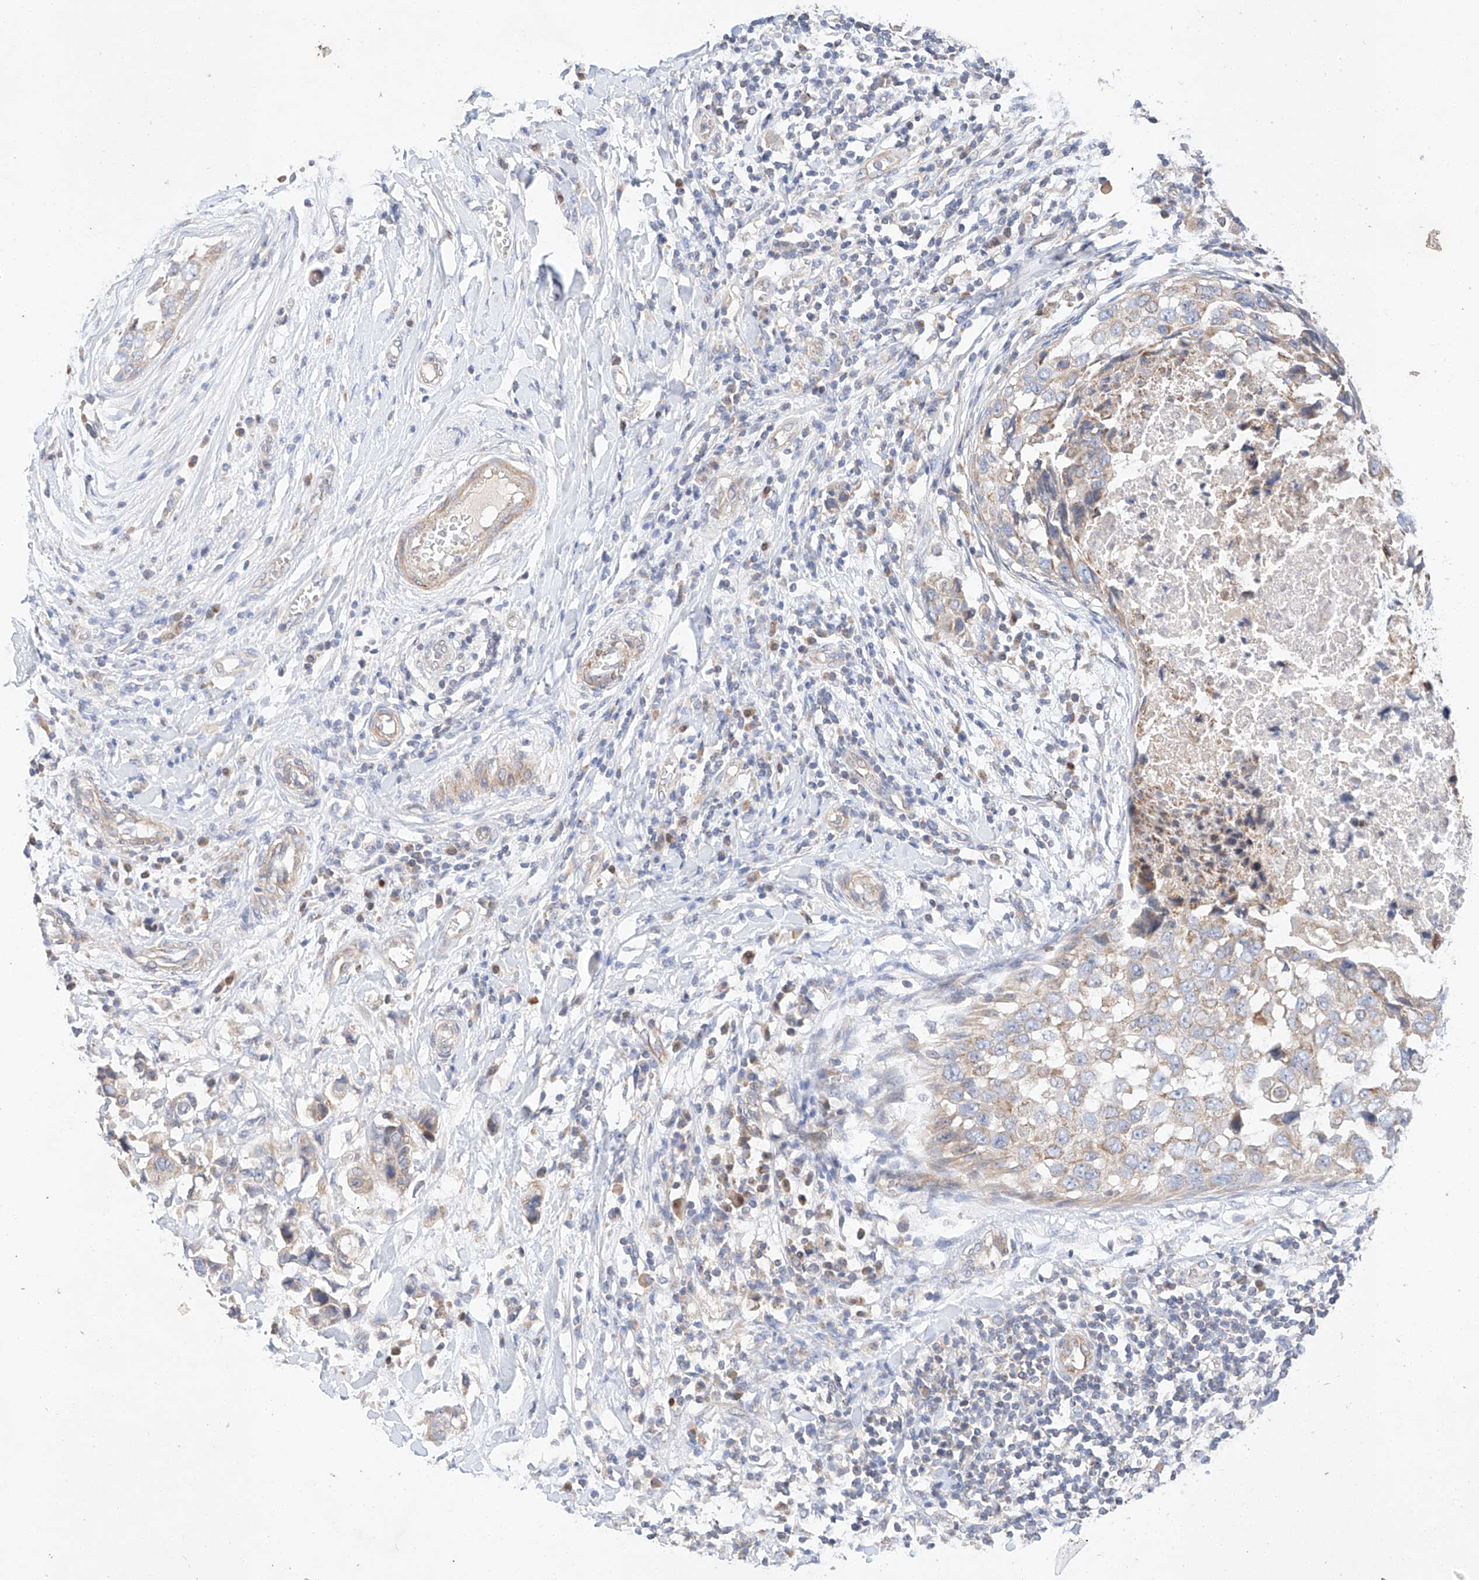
{"staining": {"intensity": "weak", "quantity": "25%-75%", "location": "cytoplasmic/membranous"}, "tissue": "breast cancer", "cell_type": "Tumor cells", "image_type": "cancer", "snomed": [{"axis": "morphology", "description": "Duct carcinoma"}, {"axis": "topography", "description": "Breast"}], "caption": "The image shows immunohistochemical staining of breast cancer (infiltrating ductal carcinoma). There is weak cytoplasmic/membranous staining is seen in about 25%-75% of tumor cells. (DAB (3,3'-diaminobenzidine) IHC with brightfield microscopy, high magnification).", "gene": "C6orf118", "patient": {"sex": "female", "age": 27}}